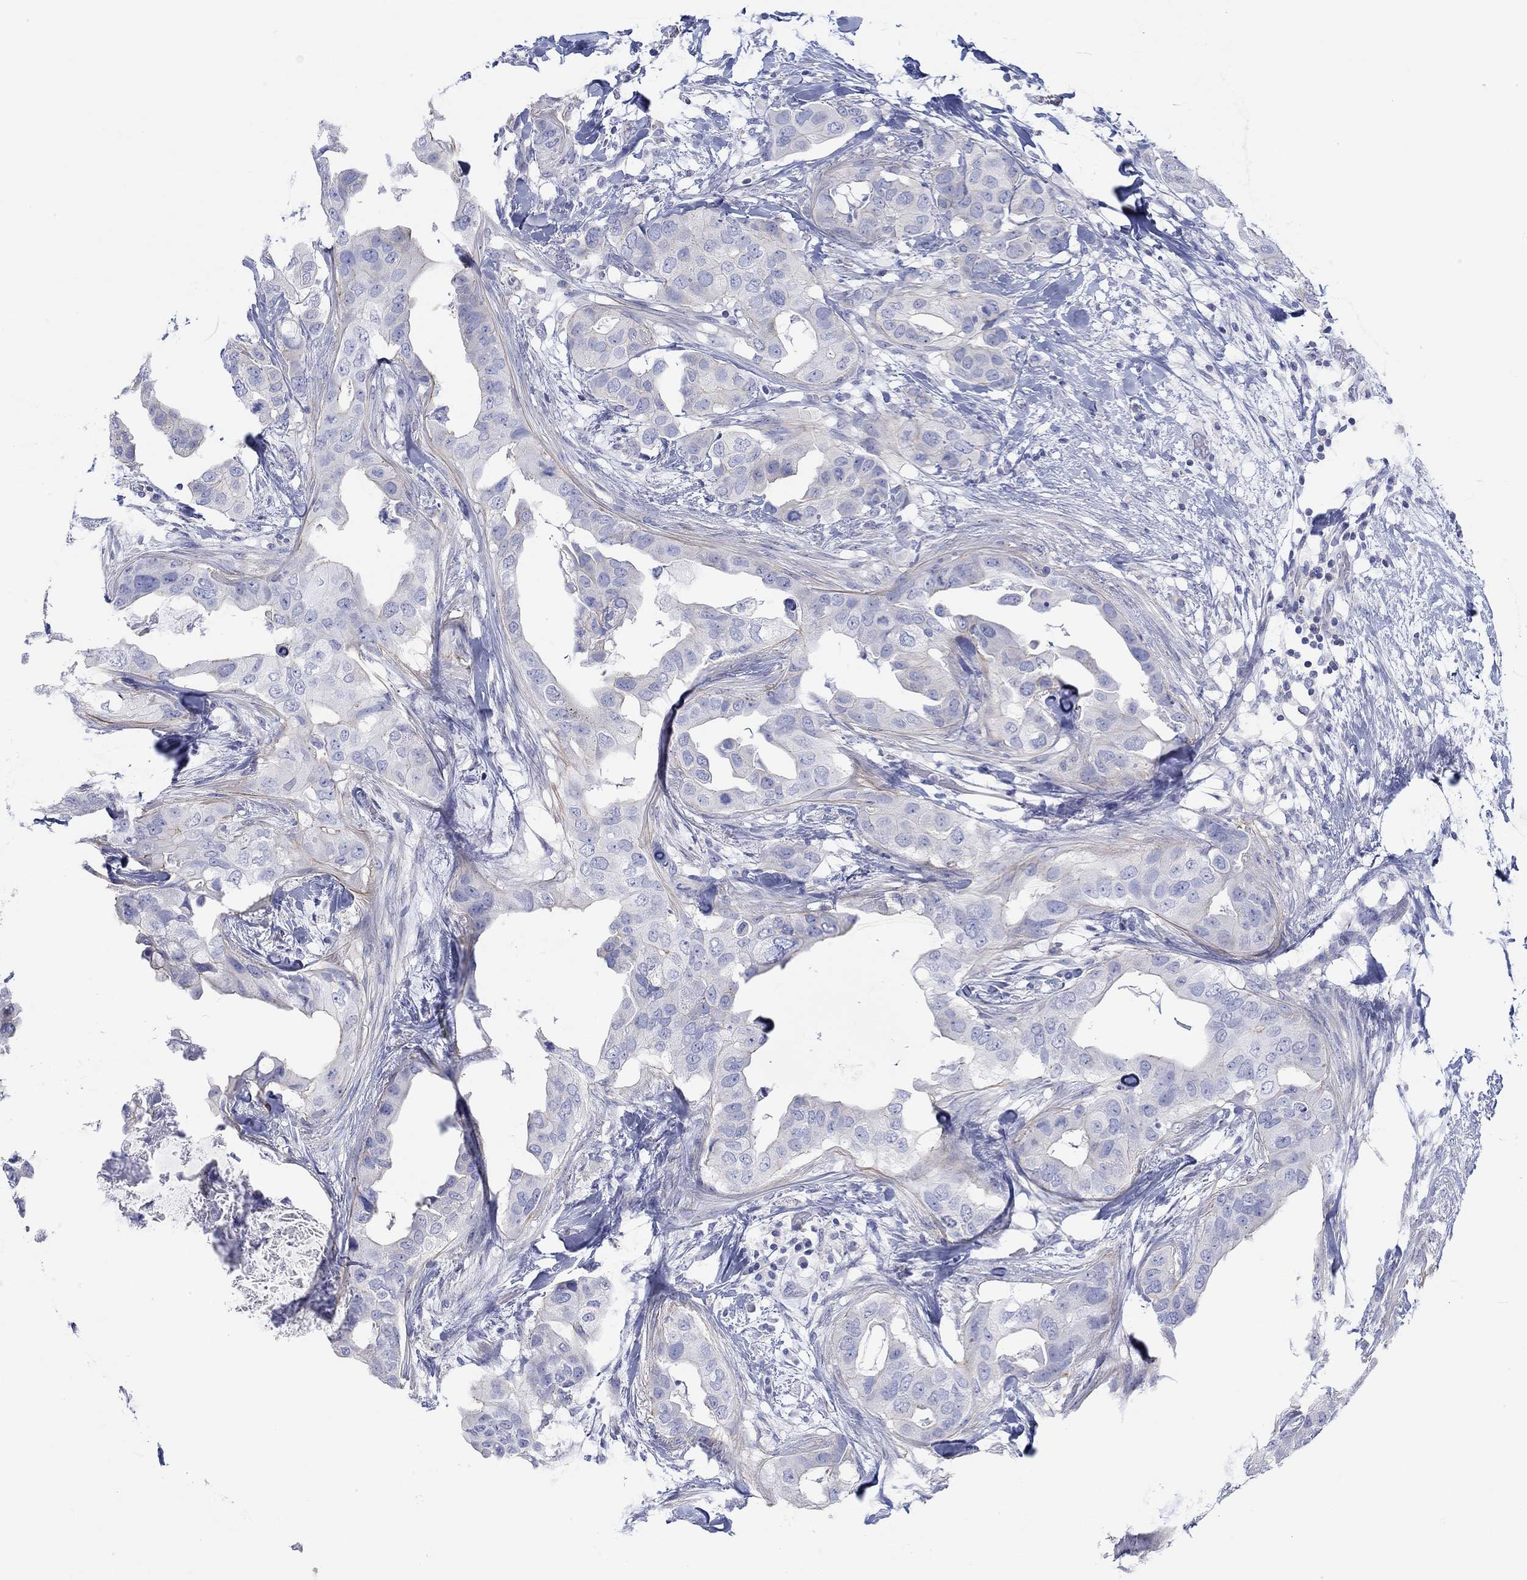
{"staining": {"intensity": "negative", "quantity": "none", "location": "none"}, "tissue": "breast cancer", "cell_type": "Tumor cells", "image_type": "cancer", "snomed": [{"axis": "morphology", "description": "Normal tissue, NOS"}, {"axis": "morphology", "description": "Duct carcinoma"}, {"axis": "topography", "description": "Breast"}], "caption": "Immunohistochemistry (IHC) photomicrograph of neoplastic tissue: human breast infiltrating ductal carcinoma stained with DAB (3,3'-diaminobenzidine) reveals no significant protein staining in tumor cells. The staining is performed using DAB brown chromogen with nuclei counter-stained in using hematoxylin.", "gene": "PPIL6", "patient": {"sex": "female", "age": 40}}